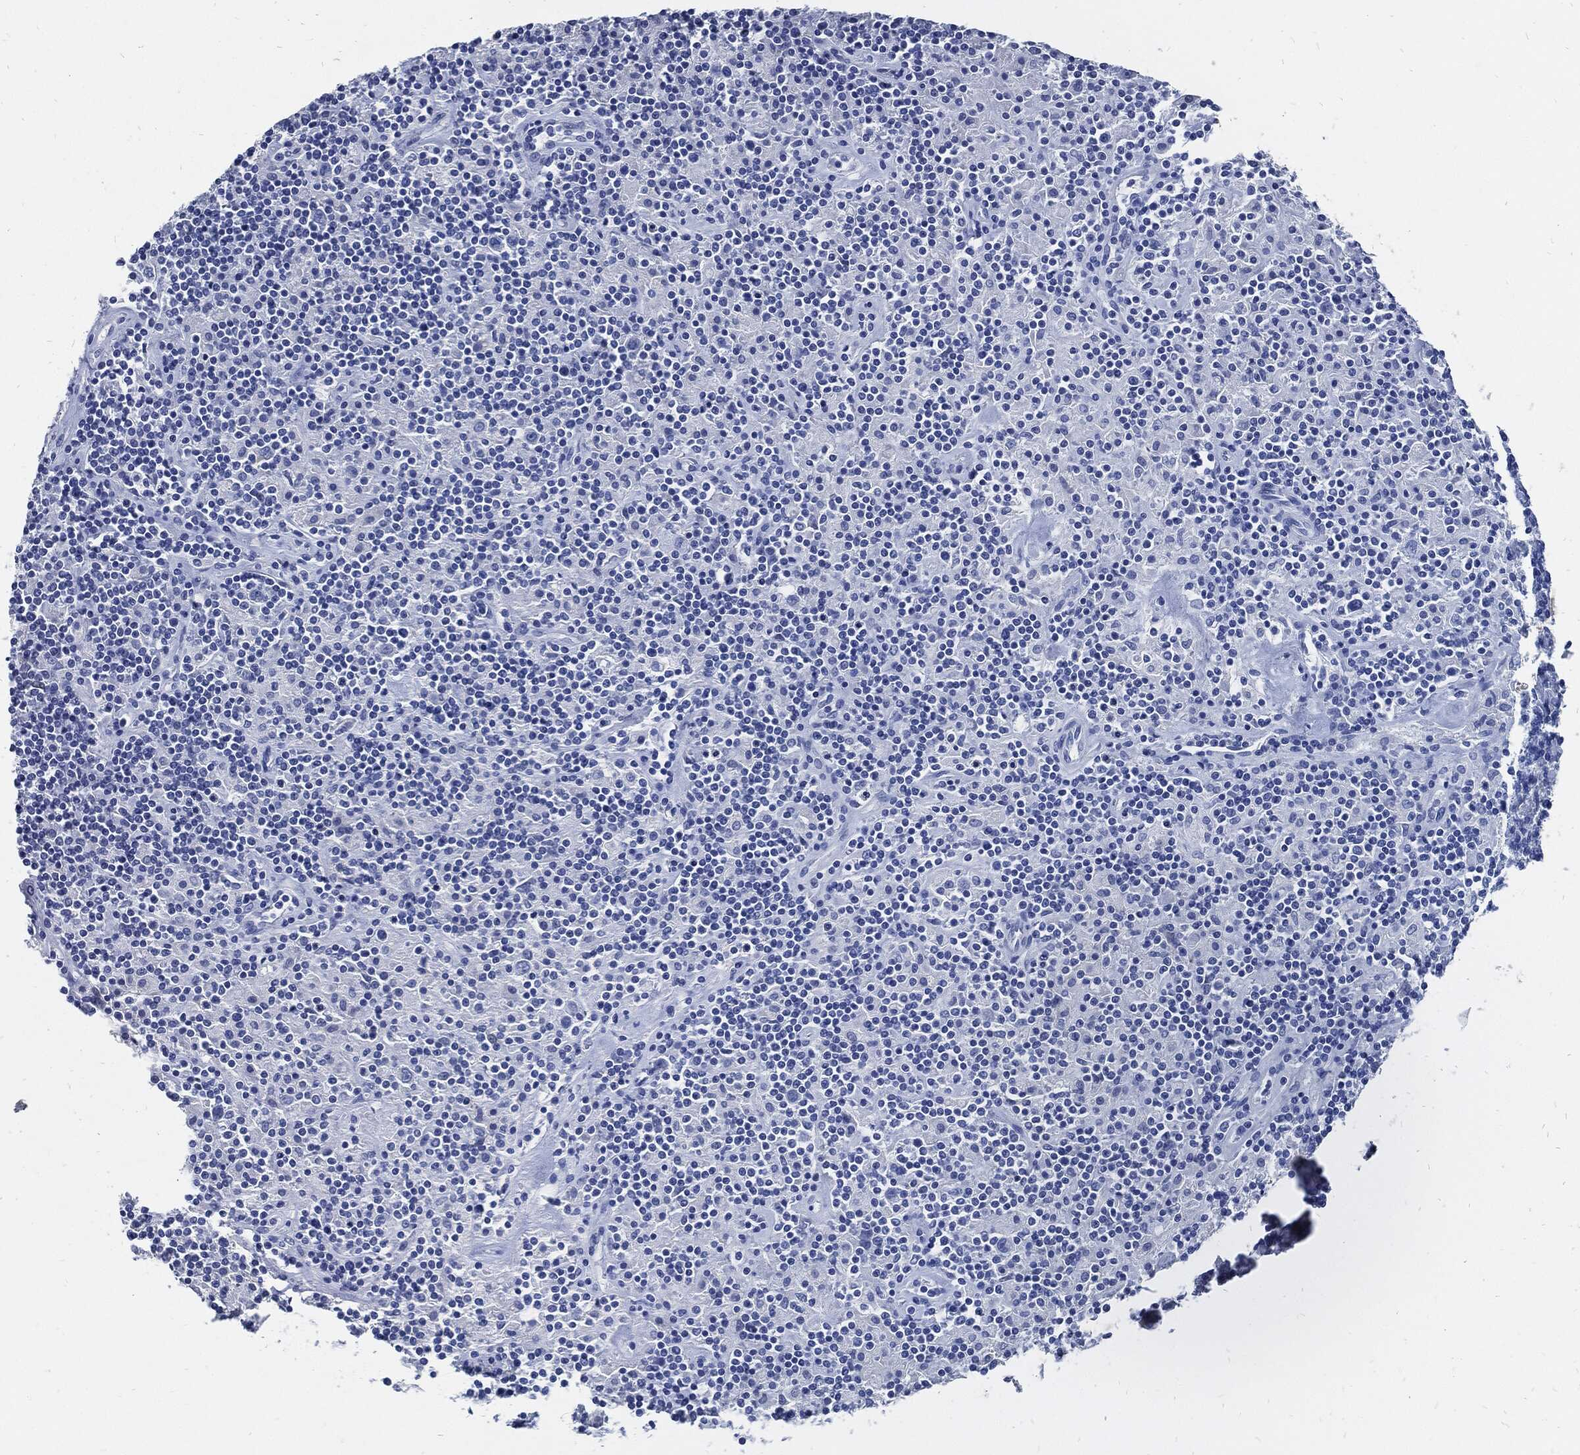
{"staining": {"intensity": "negative", "quantity": "none", "location": "none"}, "tissue": "lymphoma", "cell_type": "Tumor cells", "image_type": "cancer", "snomed": [{"axis": "morphology", "description": "Hodgkin's disease, NOS"}, {"axis": "topography", "description": "Lymph node"}], "caption": "Immunohistochemistry histopathology image of human Hodgkin's disease stained for a protein (brown), which shows no expression in tumor cells.", "gene": "FABP4", "patient": {"sex": "male", "age": 70}}